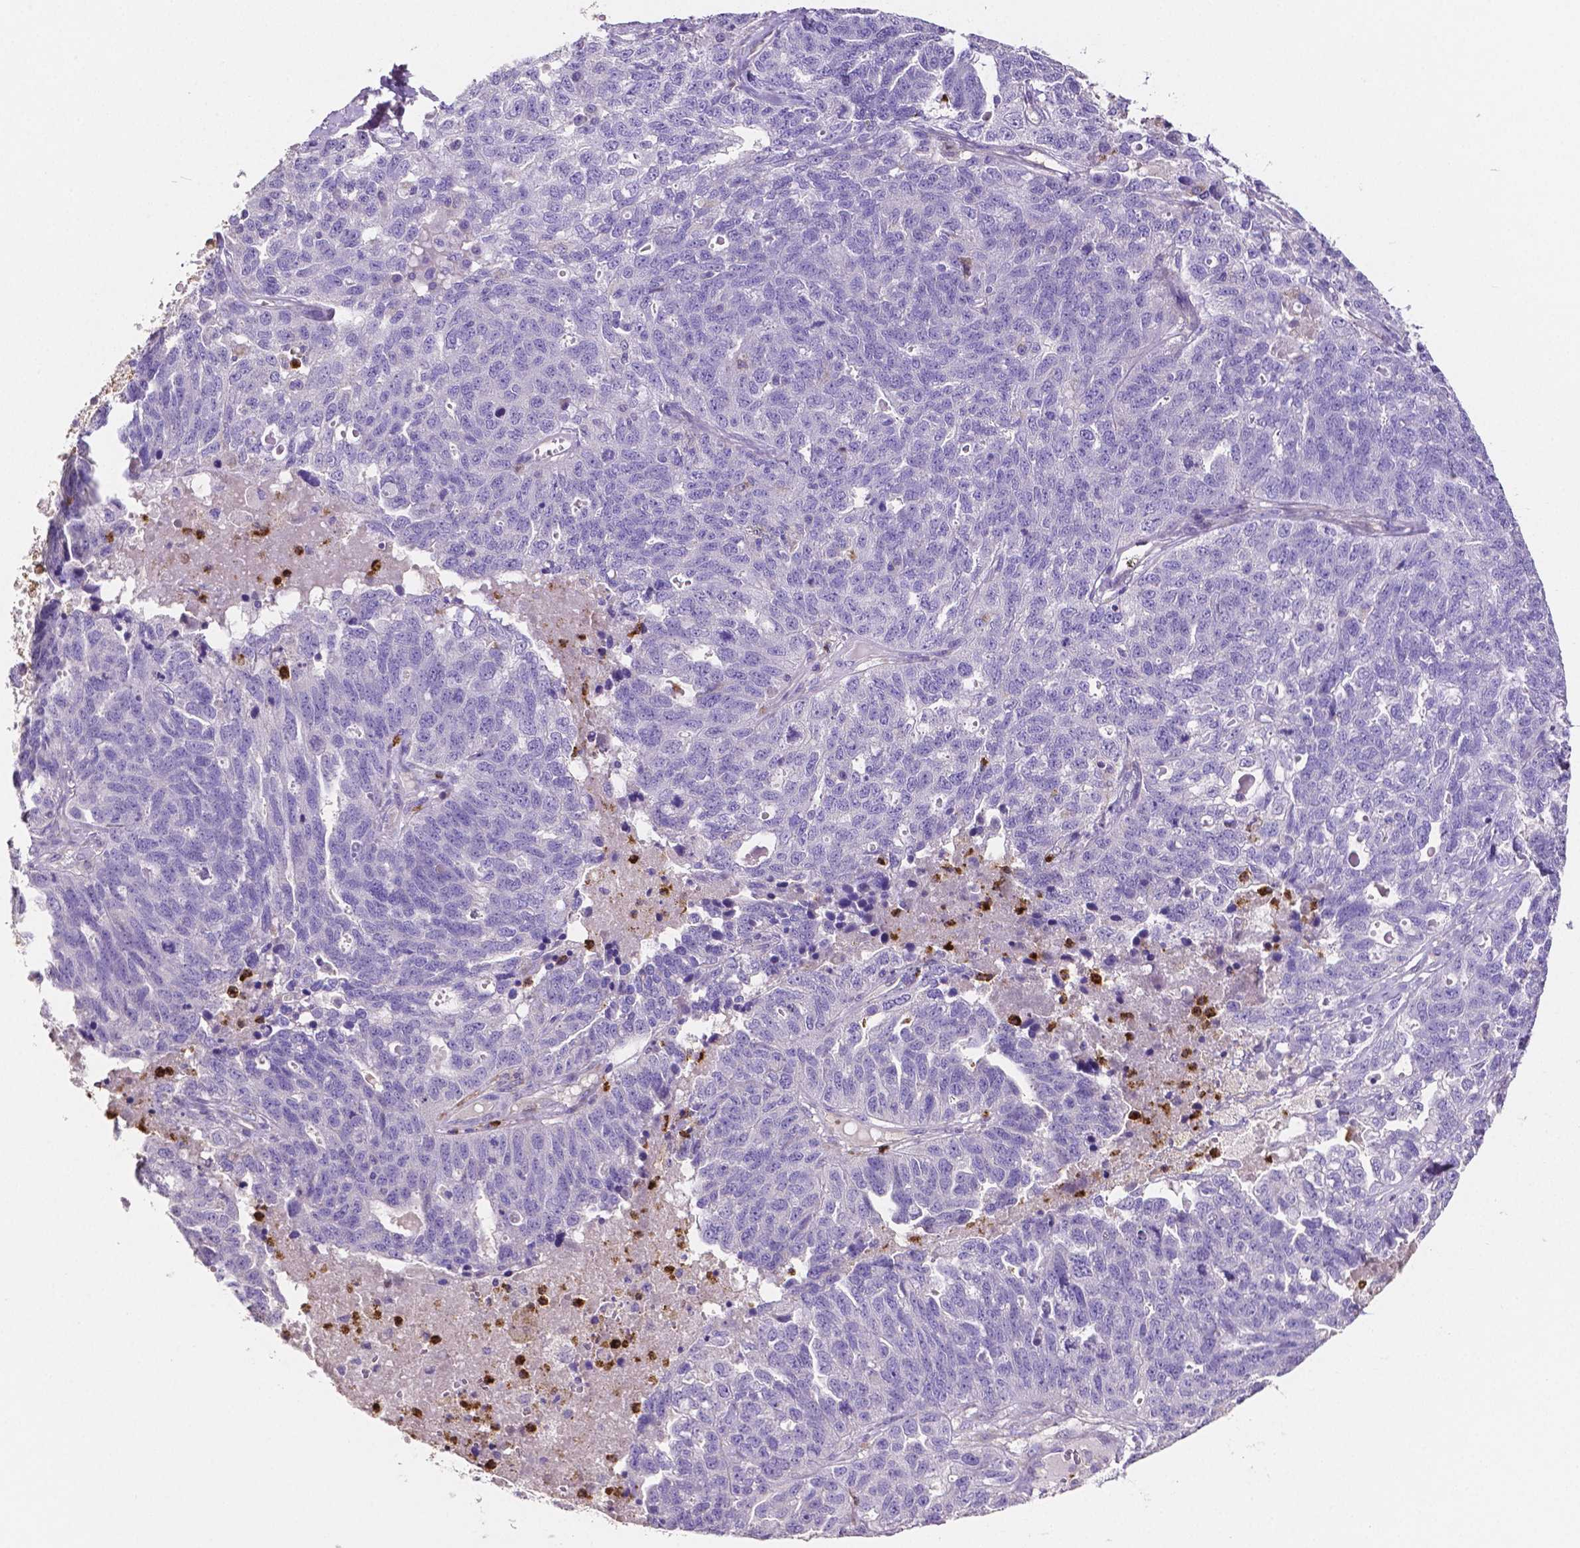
{"staining": {"intensity": "negative", "quantity": "none", "location": "none"}, "tissue": "ovarian cancer", "cell_type": "Tumor cells", "image_type": "cancer", "snomed": [{"axis": "morphology", "description": "Cystadenocarcinoma, serous, NOS"}, {"axis": "topography", "description": "Ovary"}], "caption": "This is an IHC photomicrograph of serous cystadenocarcinoma (ovarian). There is no positivity in tumor cells.", "gene": "MMP9", "patient": {"sex": "female", "age": 71}}